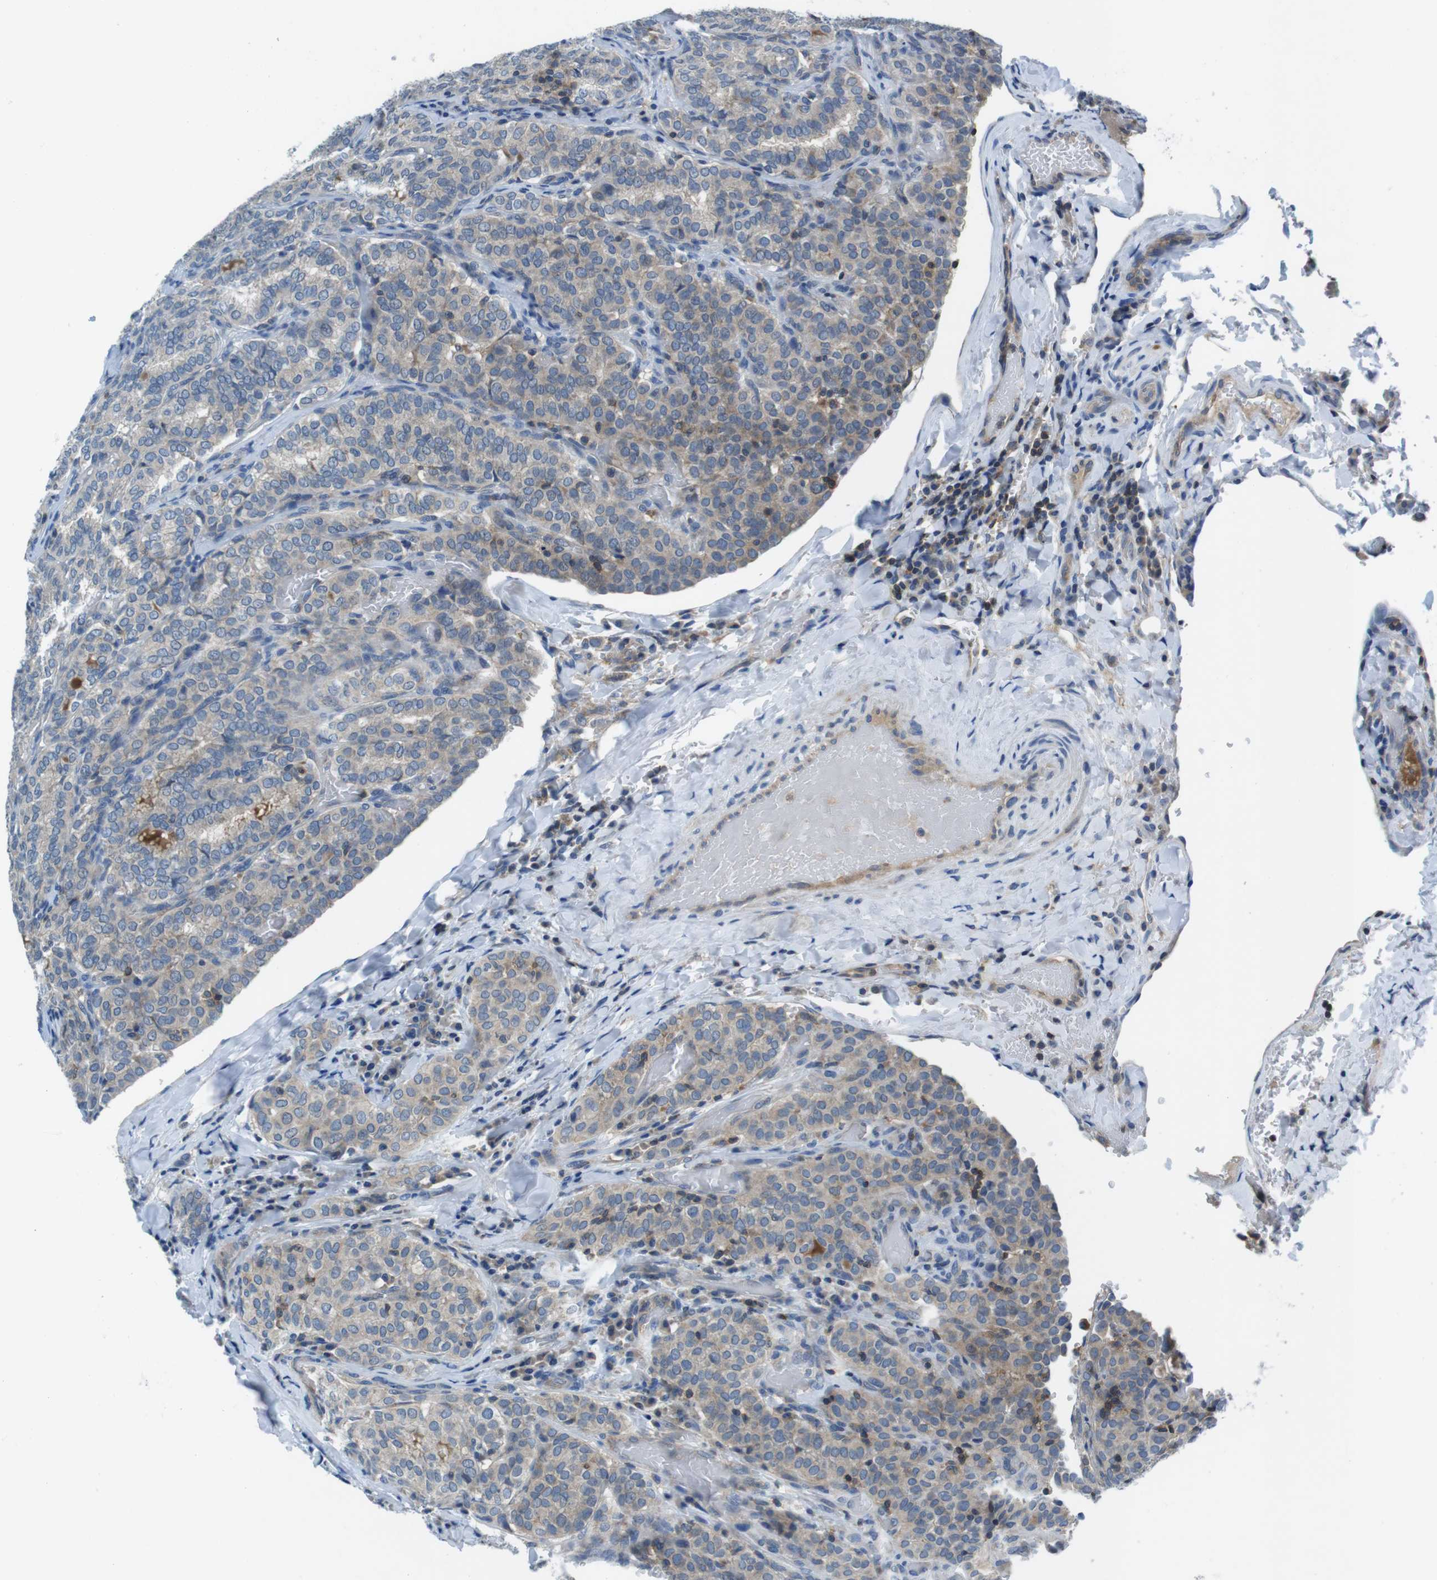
{"staining": {"intensity": "weak", "quantity": "25%-75%", "location": "cytoplasmic/membranous"}, "tissue": "thyroid cancer", "cell_type": "Tumor cells", "image_type": "cancer", "snomed": [{"axis": "morphology", "description": "Normal tissue, NOS"}, {"axis": "morphology", "description": "Papillary adenocarcinoma, NOS"}, {"axis": "topography", "description": "Thyroid gland"}], "caption": "Immunohistochemistry photomicrograph of thyroid papillary adenocarcinoma stained for a protein (brown), which displays low levels of weak cytoplasmic/membranous positivity in approximately 25%-75% of tumor cells.", "gene": "PIK3CD", "patient": {"sex": "female", "age": 30}}